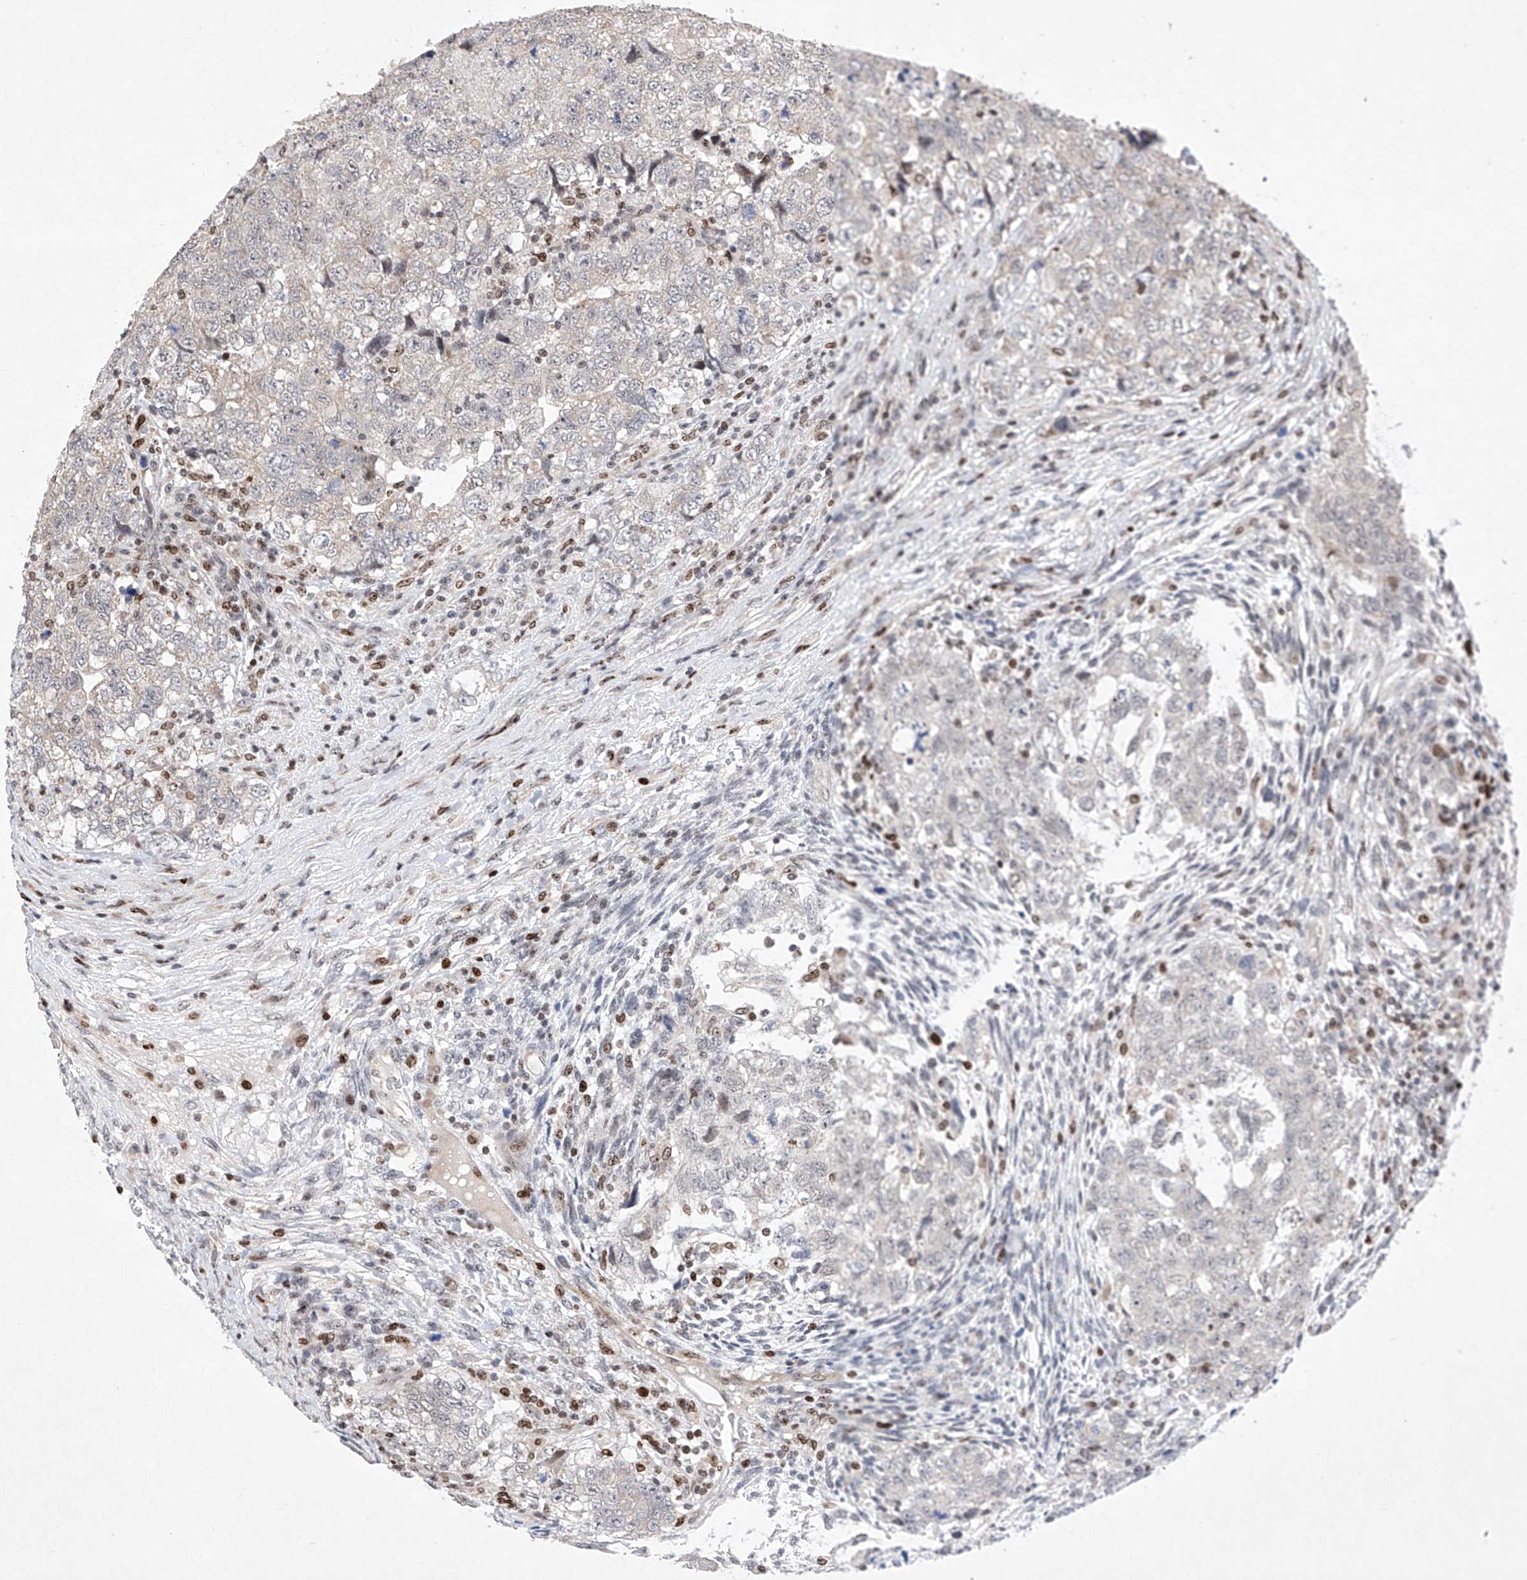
{"staining": {"intensity": "negative", "quantity": "none", "location": "none"}, "tissue": "testis cancer", "cell_type": "Tumor cells", "image_type": "cancer", "snomed": [{"axis": "morphology", "description": "Carcinoma, Embryonal, NOS"}, {"axis": "topography", "description": "Testis"}], "caption": "Tumor cells show no significant protein positivity in embryonal carcinoma (testis). (DAB immunohistochemistry, high magnification).", "gene": "AFG1L", "patient": {"sex": "male", "age": 37}}